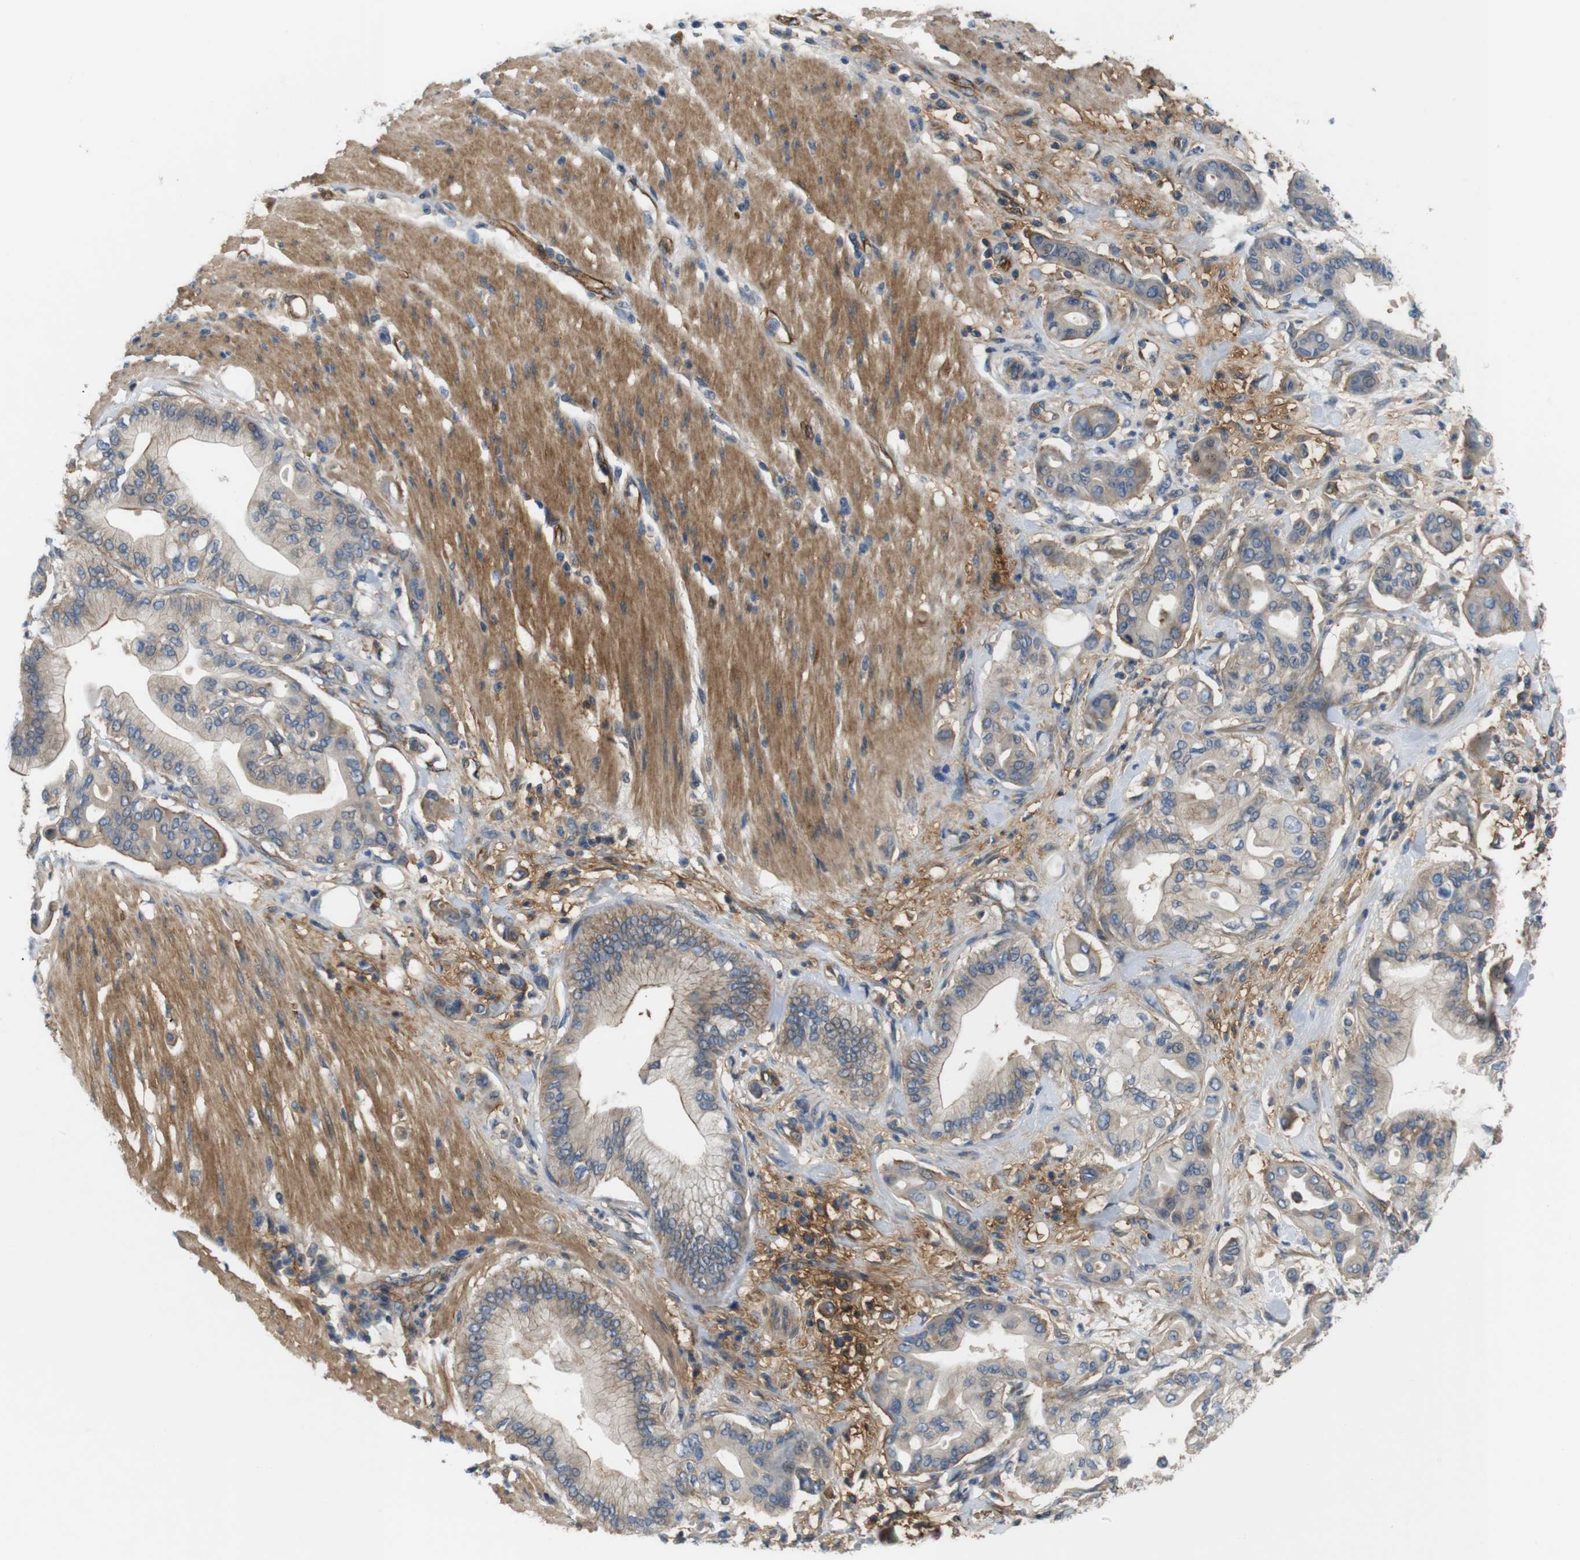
{"staining": {"intensity": "weak", "quantity": ">75%", "location": "cytoplasmic/membranous"}, "tissue": "pancreatic cancer", "cell_type": "Tumor cells", "image_type": "cancer", "snomed": [{"axis": "morphology", "description": "Adenocarcinoma, NOS"}, {"axis": "morphology", "description": "Adenocarcinoma, metastatic, NOS"}, {"axis": "topography", "description": "Lymph node"}, {"axis": "topography", "description": "Pancreas"}, {"axis": "topography", "description": "Duodenum"}], "caption": "Immunohistochemical staining of human pancreatic cancer reveals weak cytoplasmic/membranous protein expression in about >75% of tumor cells.", "gene": "BVES", "patient": {"sex": "female", "age": 64}}